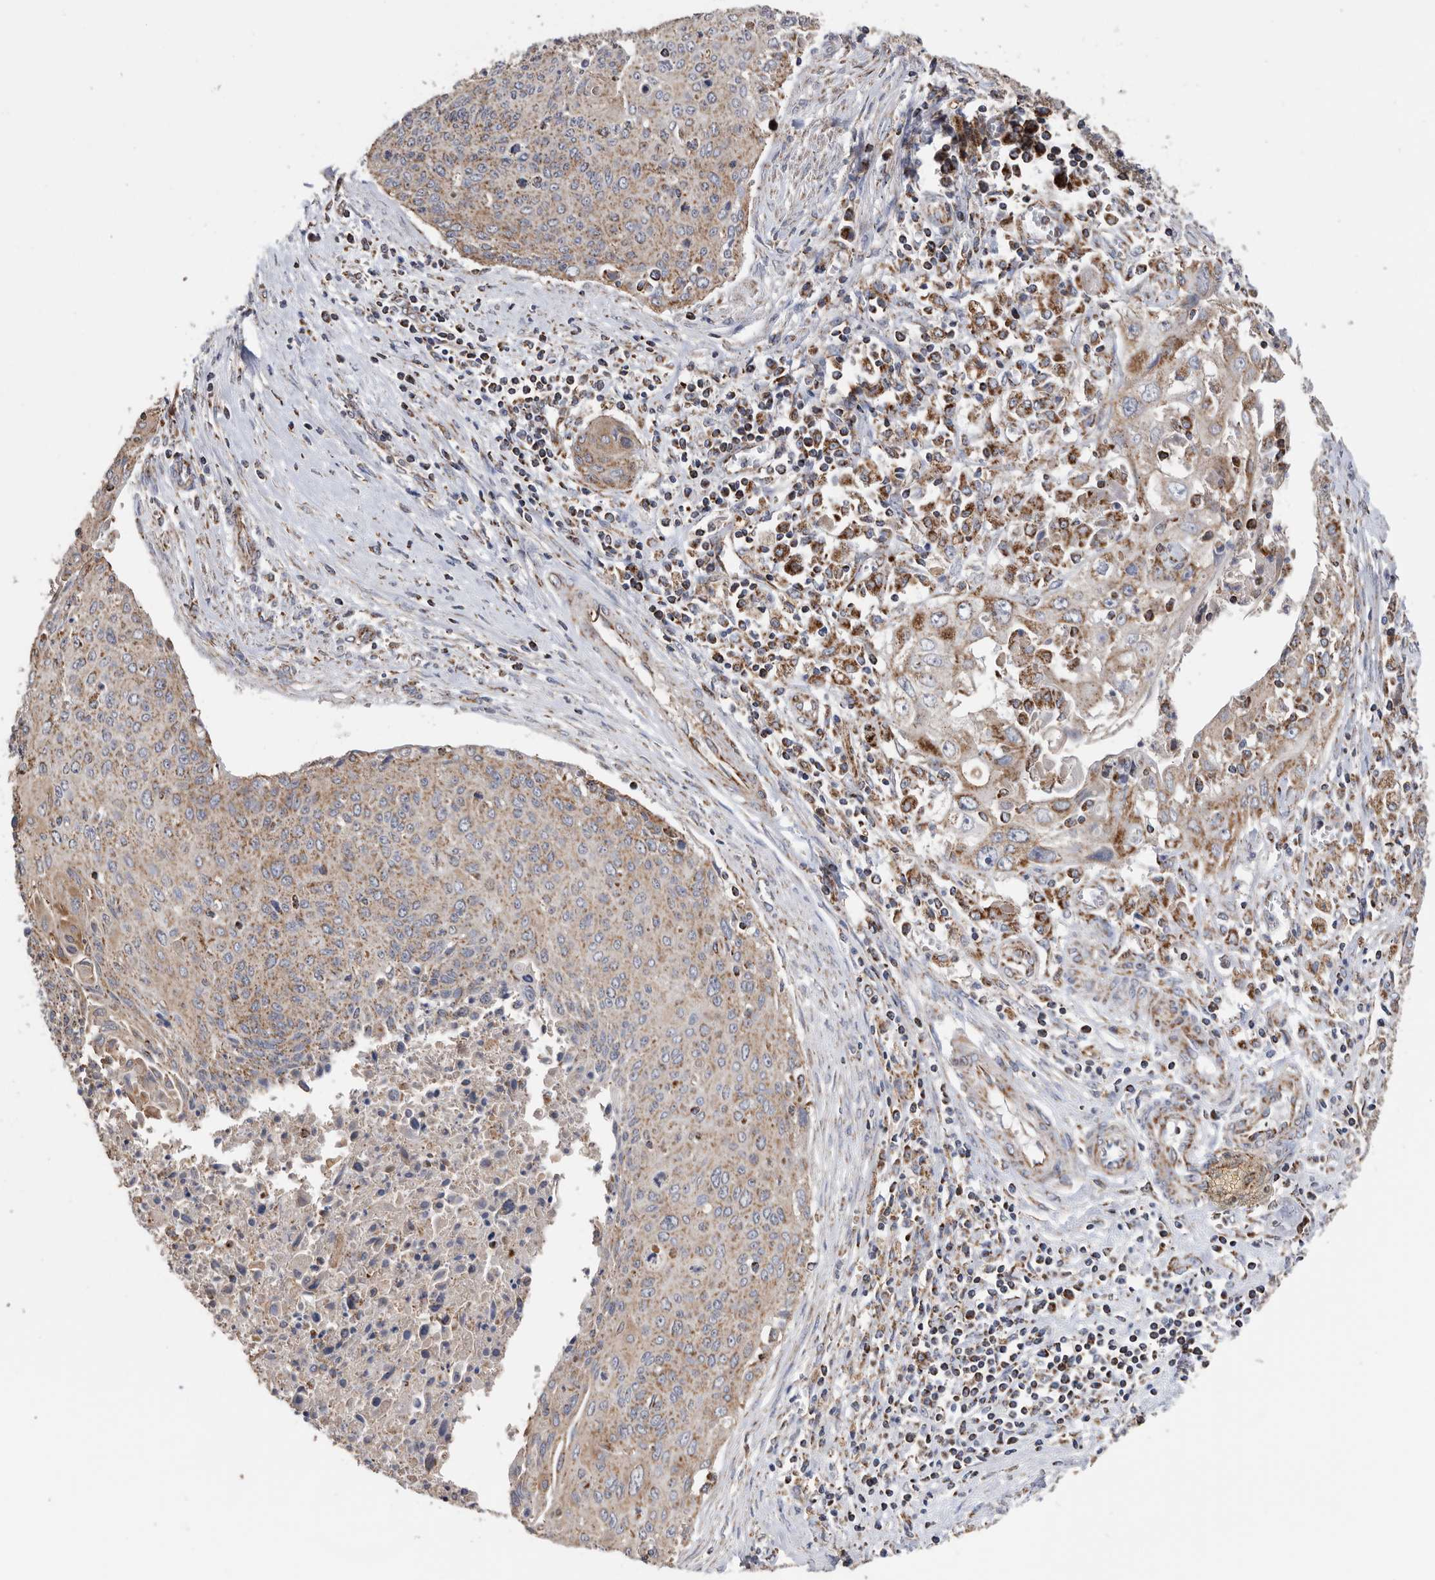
{"staining": {"intensity": "moderate", "quantity": ">75%", "location": "cytoplasmic/membranous"}, "tissue": "cervical cancer", "cell_type": "Tumor cells", "image_type": "cancer", "snomed": [{"axis": "morphology", "description": "Squamous cell carcinoma, NOS"}, {"axis": "topography", "description": "Cervix"}], "caption": "IHC image of neoplastic tissue: human squamous cell carcinoma (cervical) stained using immunohistochemistry exhibits medium levels of moderate protein expression localized specifically in the cytoplasmic/membranous of tumor cells, appearing as a cytoplasmic/membranous brown color.", "gene": "WFDC1", "patient": {"sex": "female", "age": 55}}